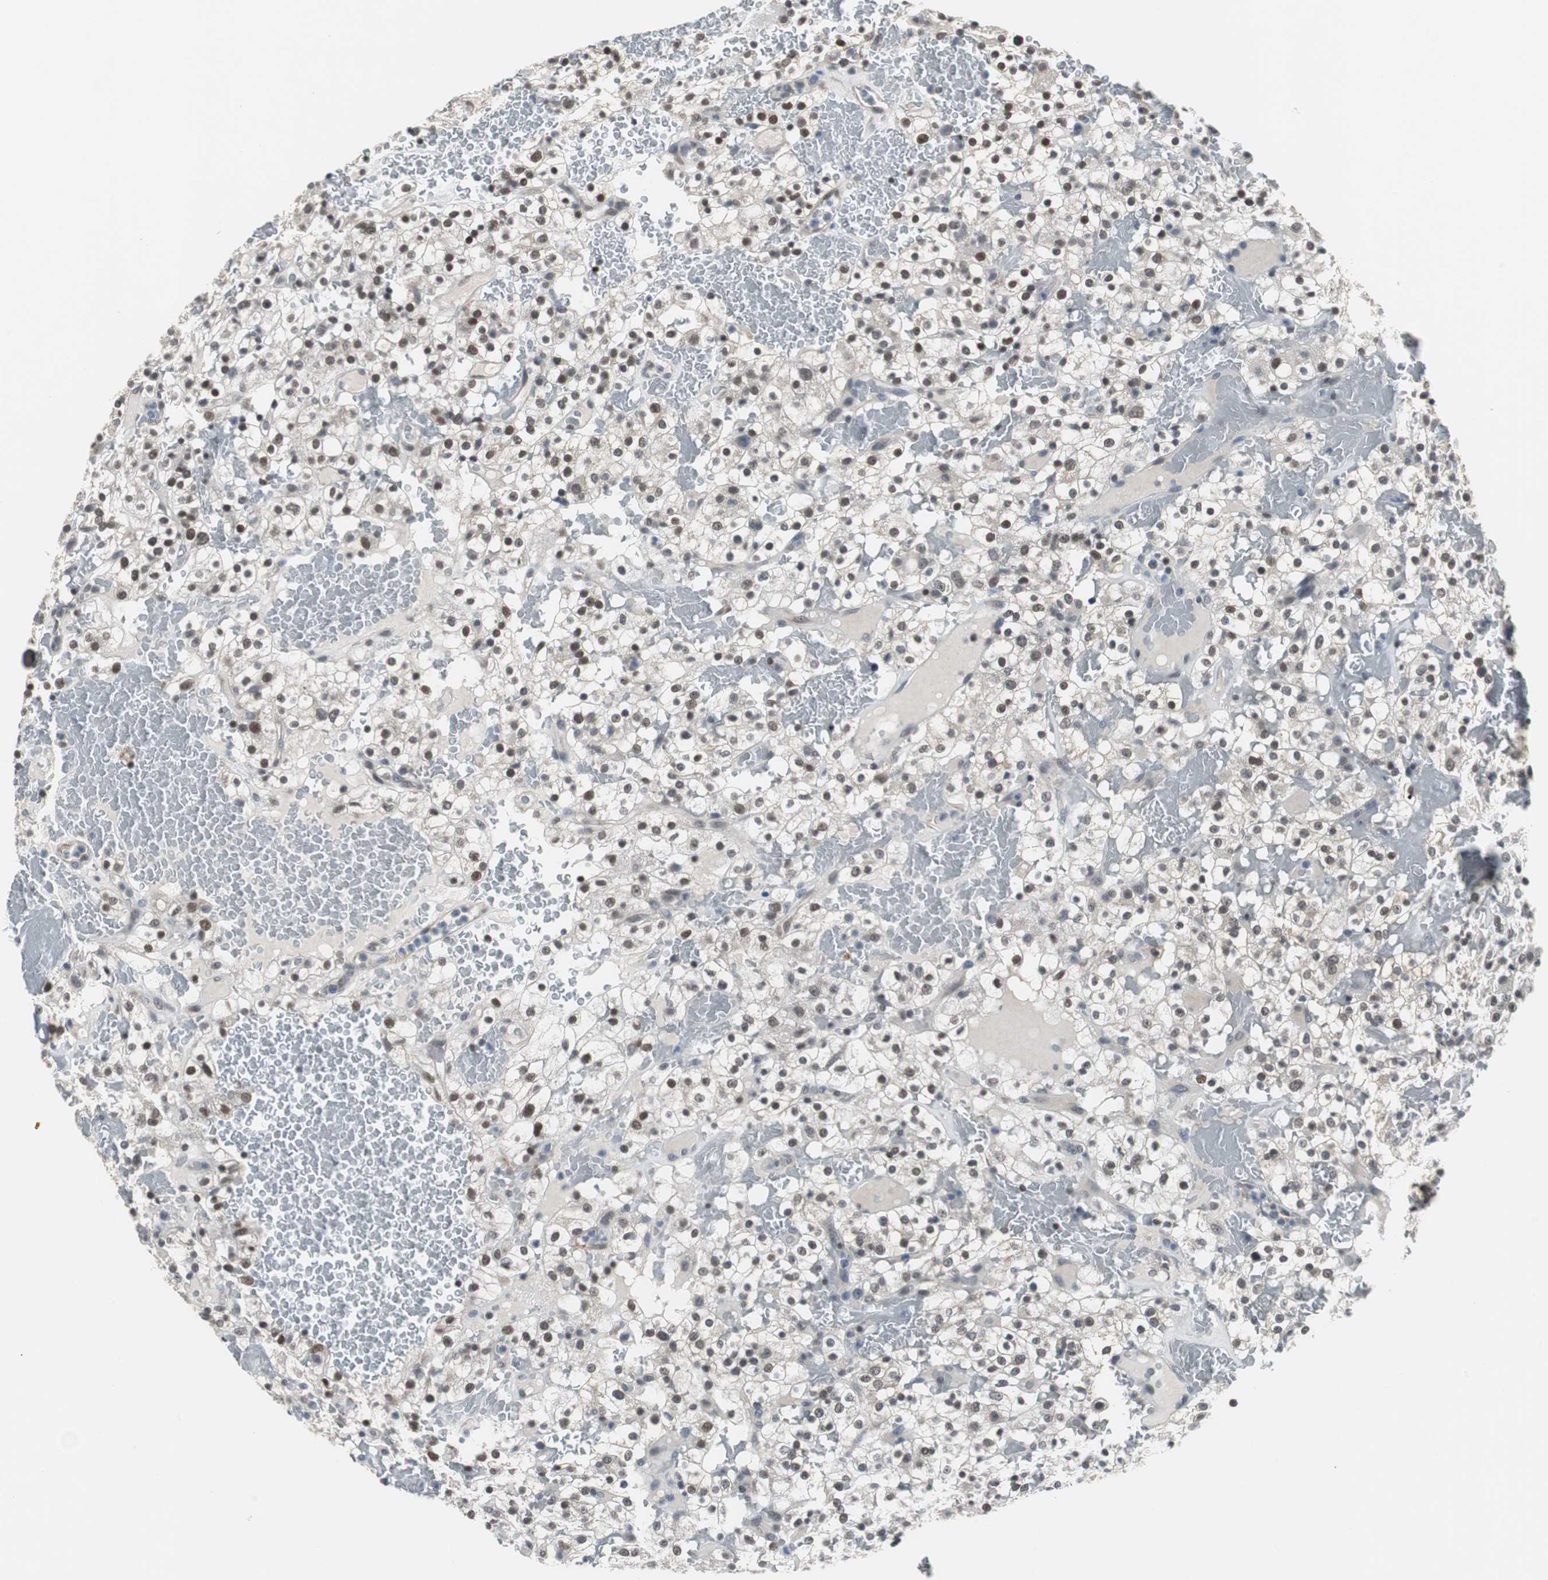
{"staining": {"intensity": "moderate", "quantity": "25%-75%", "location": "nuclear"}, "tissue": "renal cancer", "cell_type": "Tumor cells", "image_type": "cancer", "snomed": [{"axis": "morphology", "description": "Normal tissue, NOS"}, {"axis": "morphology", "description": "Adenocarcinoma, NOS"}, {"axis": "topography", "description": "Kidney"}], "caption": "Immunohistochemistry (IHC) image of neoplastic tissue: renal cancer stained using IHC exhibits medium levels of moderate protein expression localized specifically in the nuclear of tumor cells, appearing as a nuclear brown color.", "gene": "ZHX2", "patient": {"sex": "female", "age": 72}}